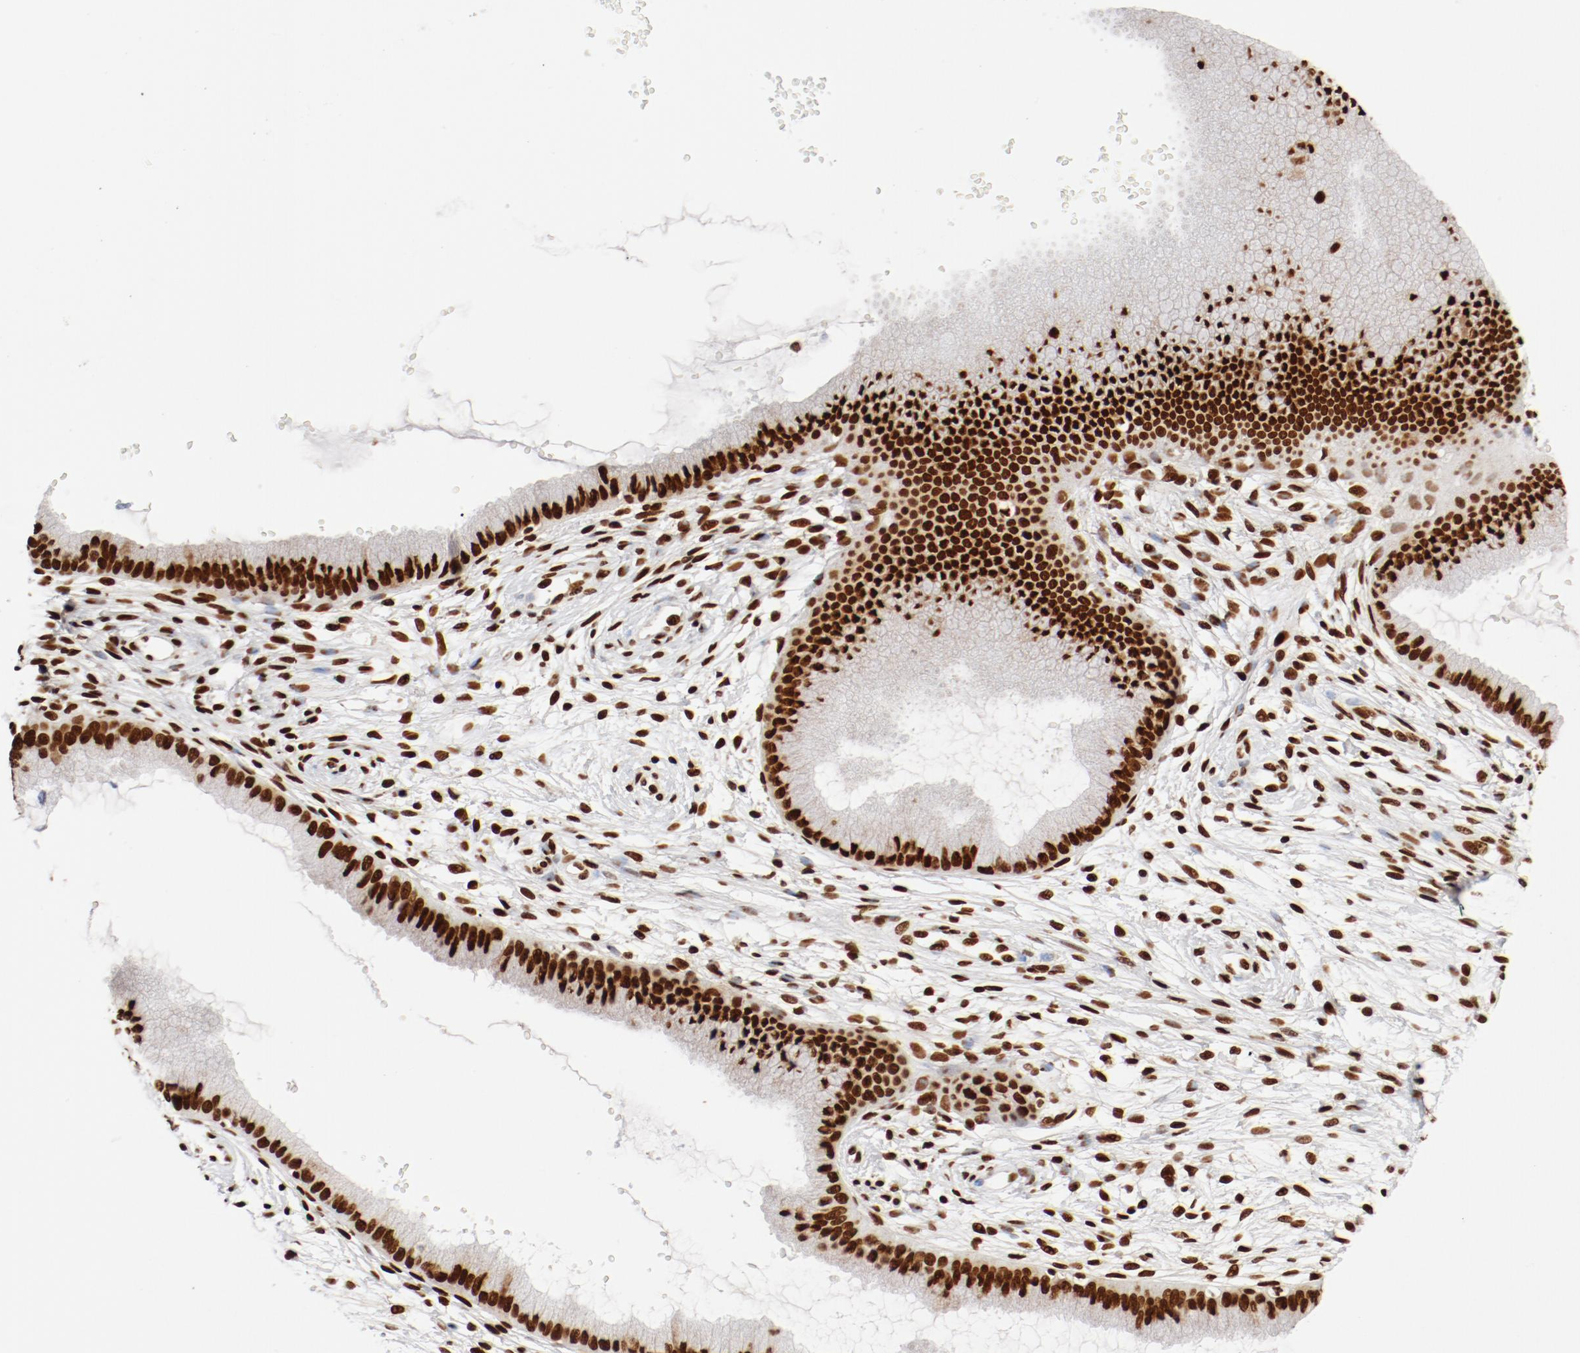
{"staining": {"intensity": "strong", "quantity": ">75%", "location": "nuclear"}, "tissue": "cervix", "cell_type": "Glandular cells", "image_type": "normal", "snomed": [{"axis": "morphology", "description": "Normal tissue, NOS"}, {"axis": "topography", "description": "Cervix"}], "caption": "Immunohistochemistry (IHC) image of unremarkable human cervix stained for a protein (brown), which displays high levels of strong nuclear expression in about >75% of glandular cells.", "gene": "CTBP1", "patient": {"sex": "female", "age": 39}}